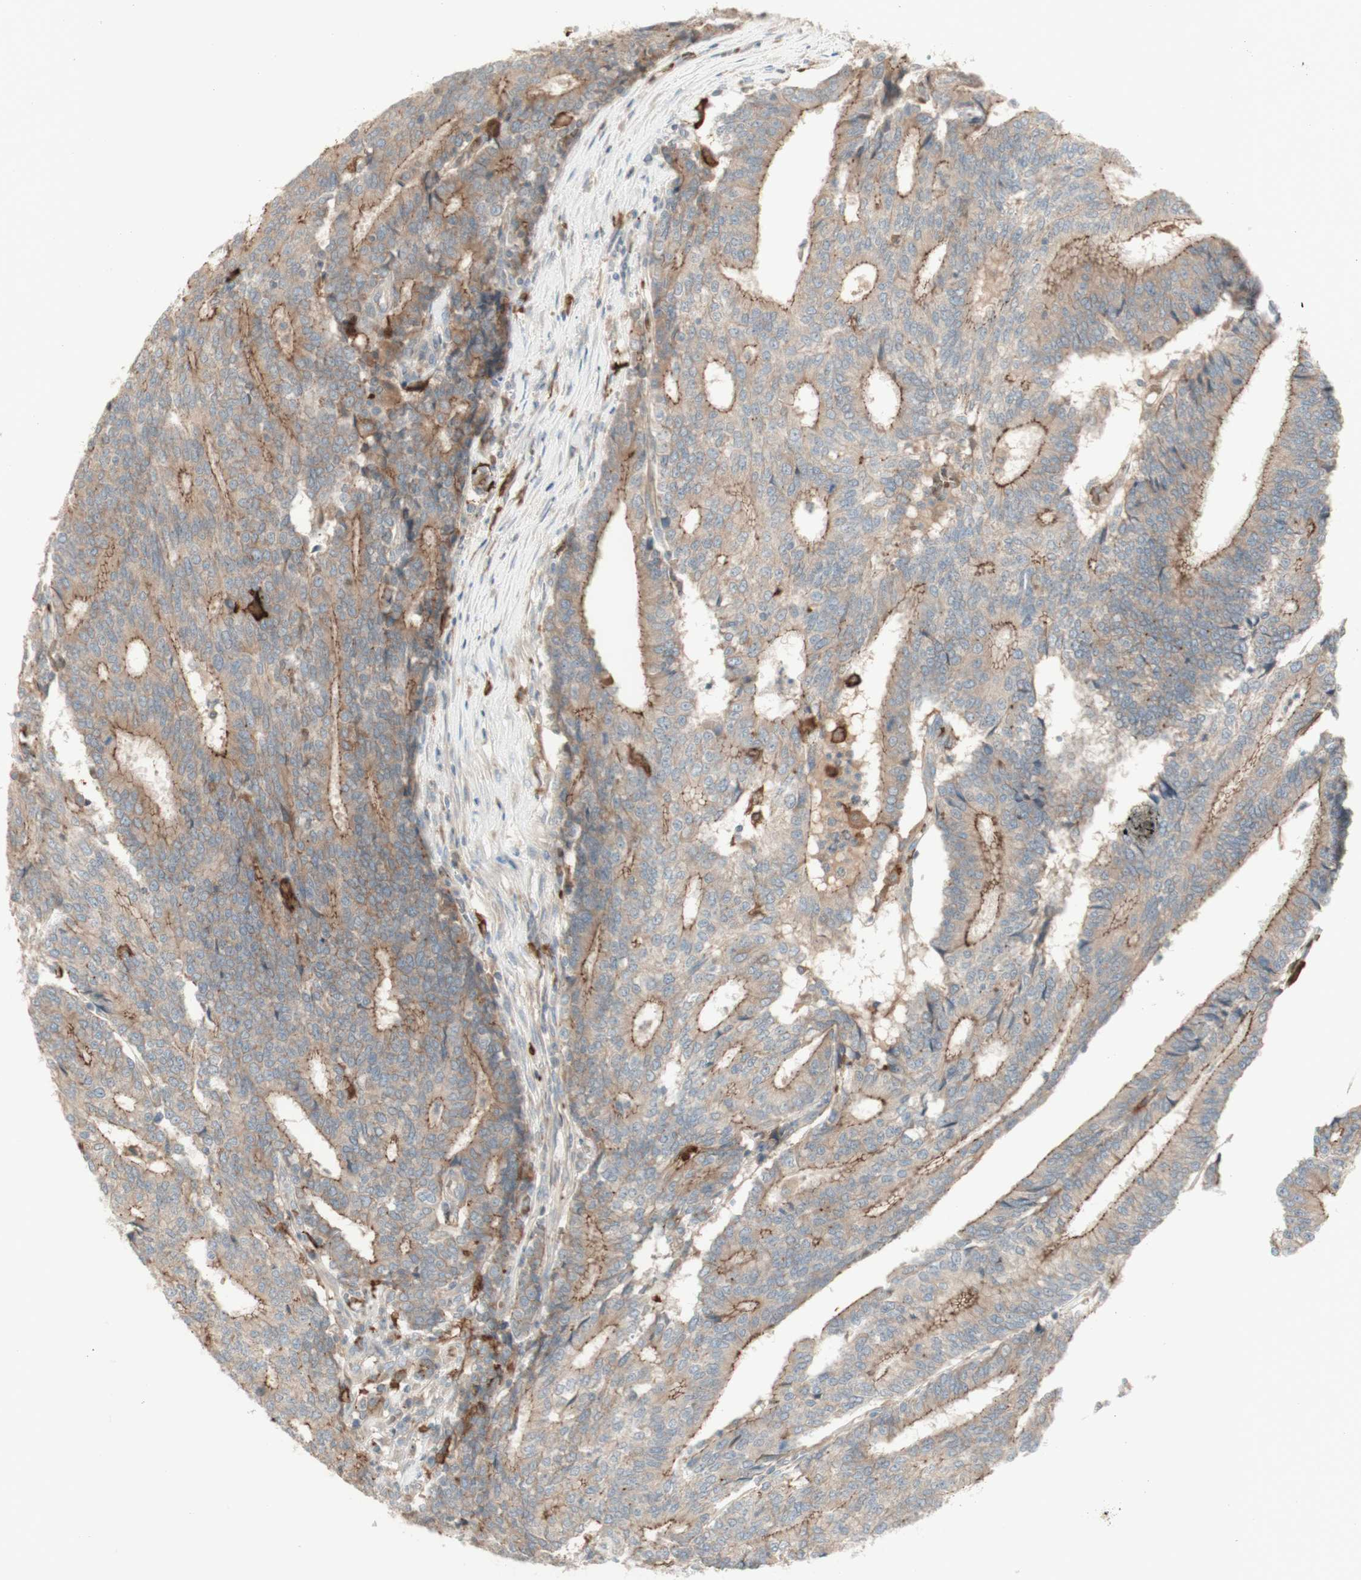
{"staining": {"intensity": "moderate", "quantity": ">75%", "location": "cytoplasmic/membranous"}, "tissue": "prostate cancer", "cell_type": "Tumor cells", "image_type": "cancer", "snomed": [{"axis": "morphology", "description": "Normal tissue, NOS"}, {"axis": "morphology", "description": "Adenocarcinoma, High grade"}, {"axis": "topography", "description": "Prostate"}, {"axis": "topography", "description": "Seminal veicle"}], "caption": "A brown stain labels moderate cytoplasmic/membranous staining of a protein in human prostate cancer (adenocarcinoma (high-grade)) tumor cells. Nuclei are stained in blue.", "gene": "PTGER4", "patient": {"sex": "male", "age": 55}}